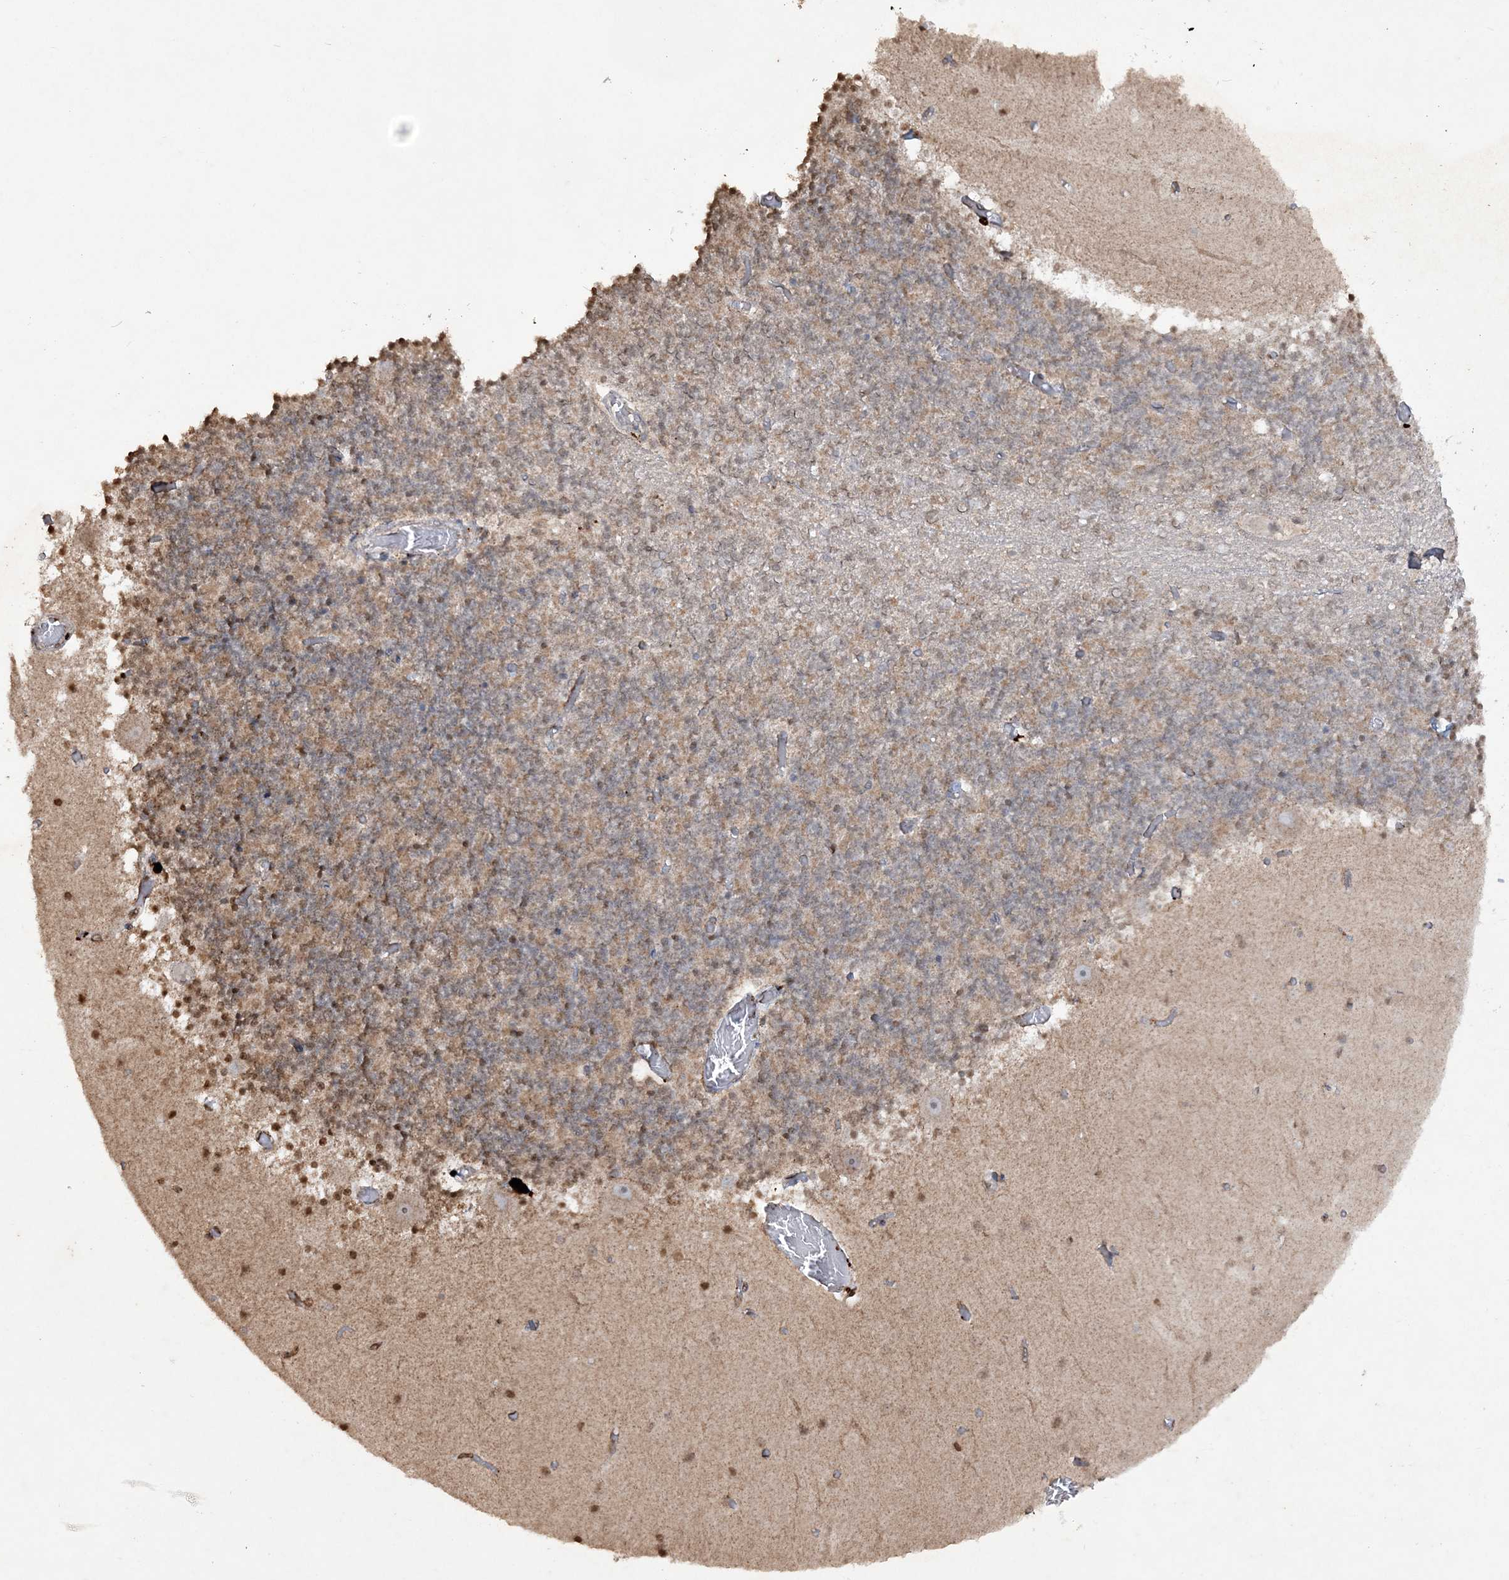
{"staining": {"intensity": "moderate", "quantity": "25%-75%", "location": "cytoplasmic/membranous,nuclear"}, "tissue": "cerebellum", "cell_type": "Cells in granular layer", "image_type": "normal", "snomed": [{"axis": "morphology", "description": "Normal tissue, NOS"}, {"axis": "topography", "description": "Cerebellum"}], "caption": "The photomicrograph shows staining of normal cerebellum, revealing moderate cytoplasmic/membranous,nuclear protein expression (brown color) within cells in granular layer.", "gene": "TTC7A", "patient": {"sex": "female", "age": 28}}